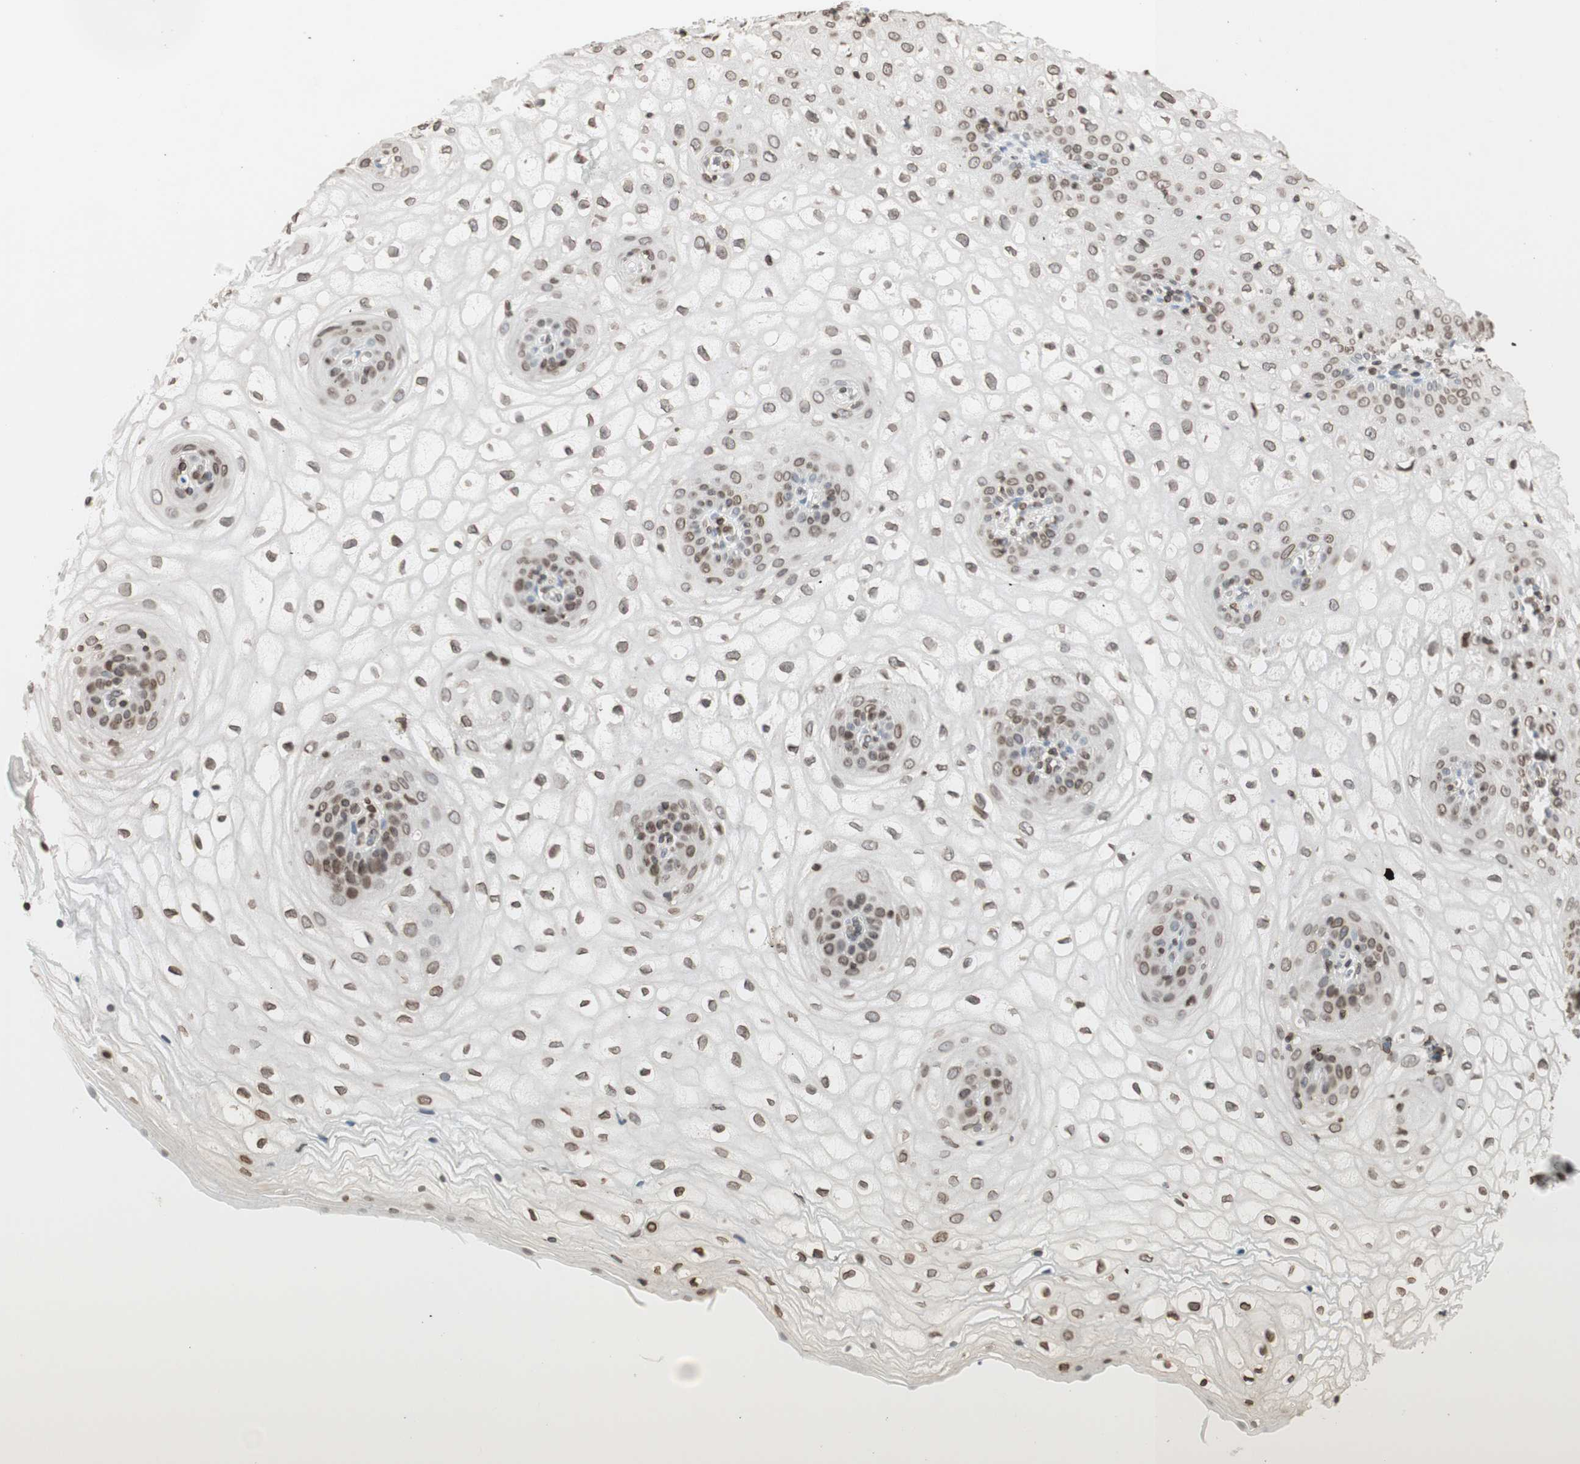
{"staining": {"intensity": "moderate", "quantity": "25%-75%", "location": "nuclear"}, "tissue": "vagina", "cell_type": "Squamous epithelial cells", "image_type": "normal", "snomed": [{"axis": "morphology", "description": "Normal tissue, NOS"}, {"axis": "topography", "description": "Vagina"}], "caption": "An image of human vagina stained for a protein exhibits moderate nuclear brown staining in squamous epithelial cells. Nuclei are stained in blue.", "gene": "TMPO", "patient": {"sex": "female", "age": 34}}